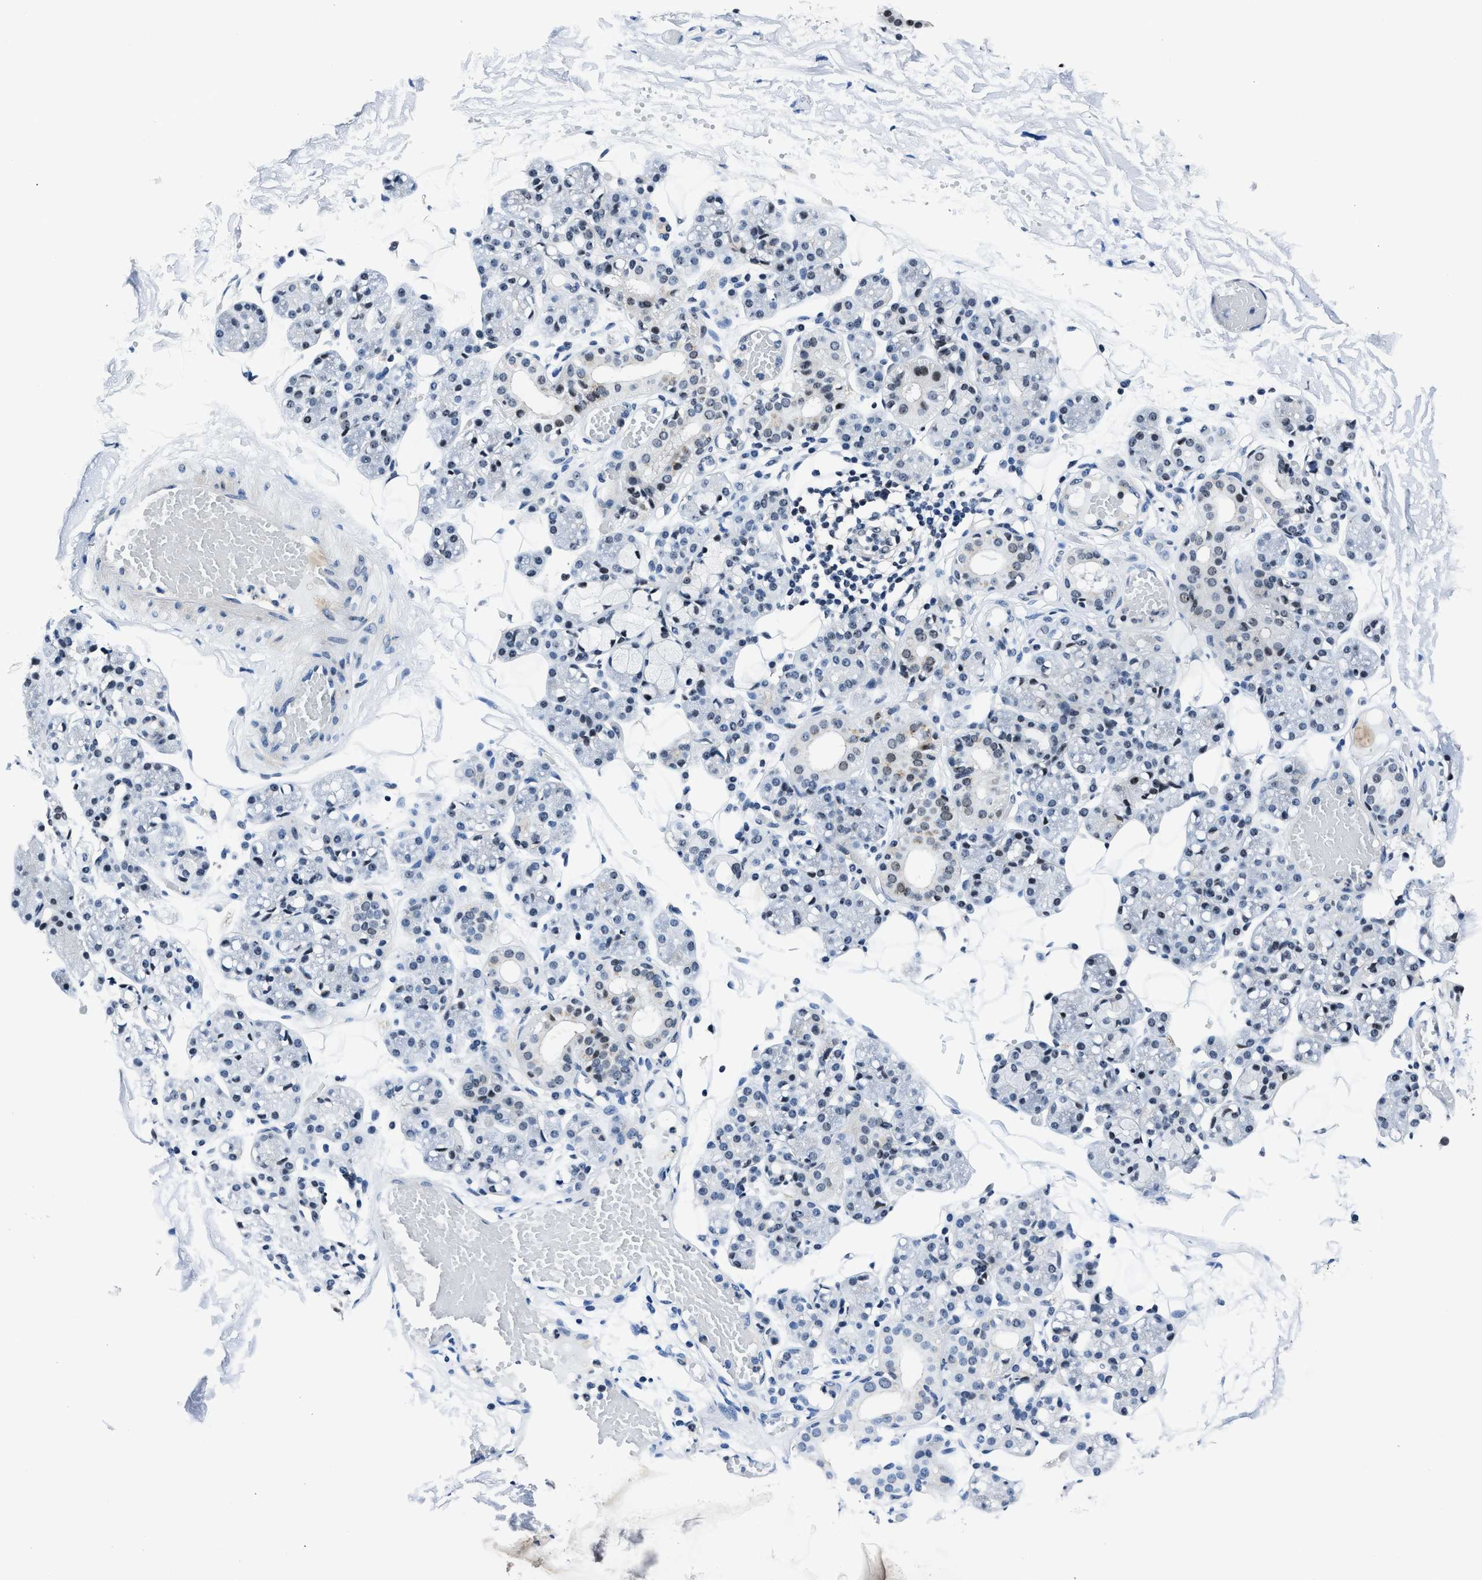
{"staining": {"intensity": "moderate", "quantity": "25%-75%", "location": "nuclear"}, "tissue": "salivary gland", "cell_type": "Glandular cells", "image_type": "normal", "snomed": [{"axis": "morphology", "description": "Normal tissue, NOS"}, {"axis": "topography", "description": "Salivary gland"}], "caption": "Salivary gland stained with immunohistochemistry shows moderate nuclear positivity in approximately 25%-75% of glandular cells. The protein of interest is shown in brown color, while the nuclei are stained blue.", "gene": "PPIE", "patient": {"sex": "male", "age": 63}}